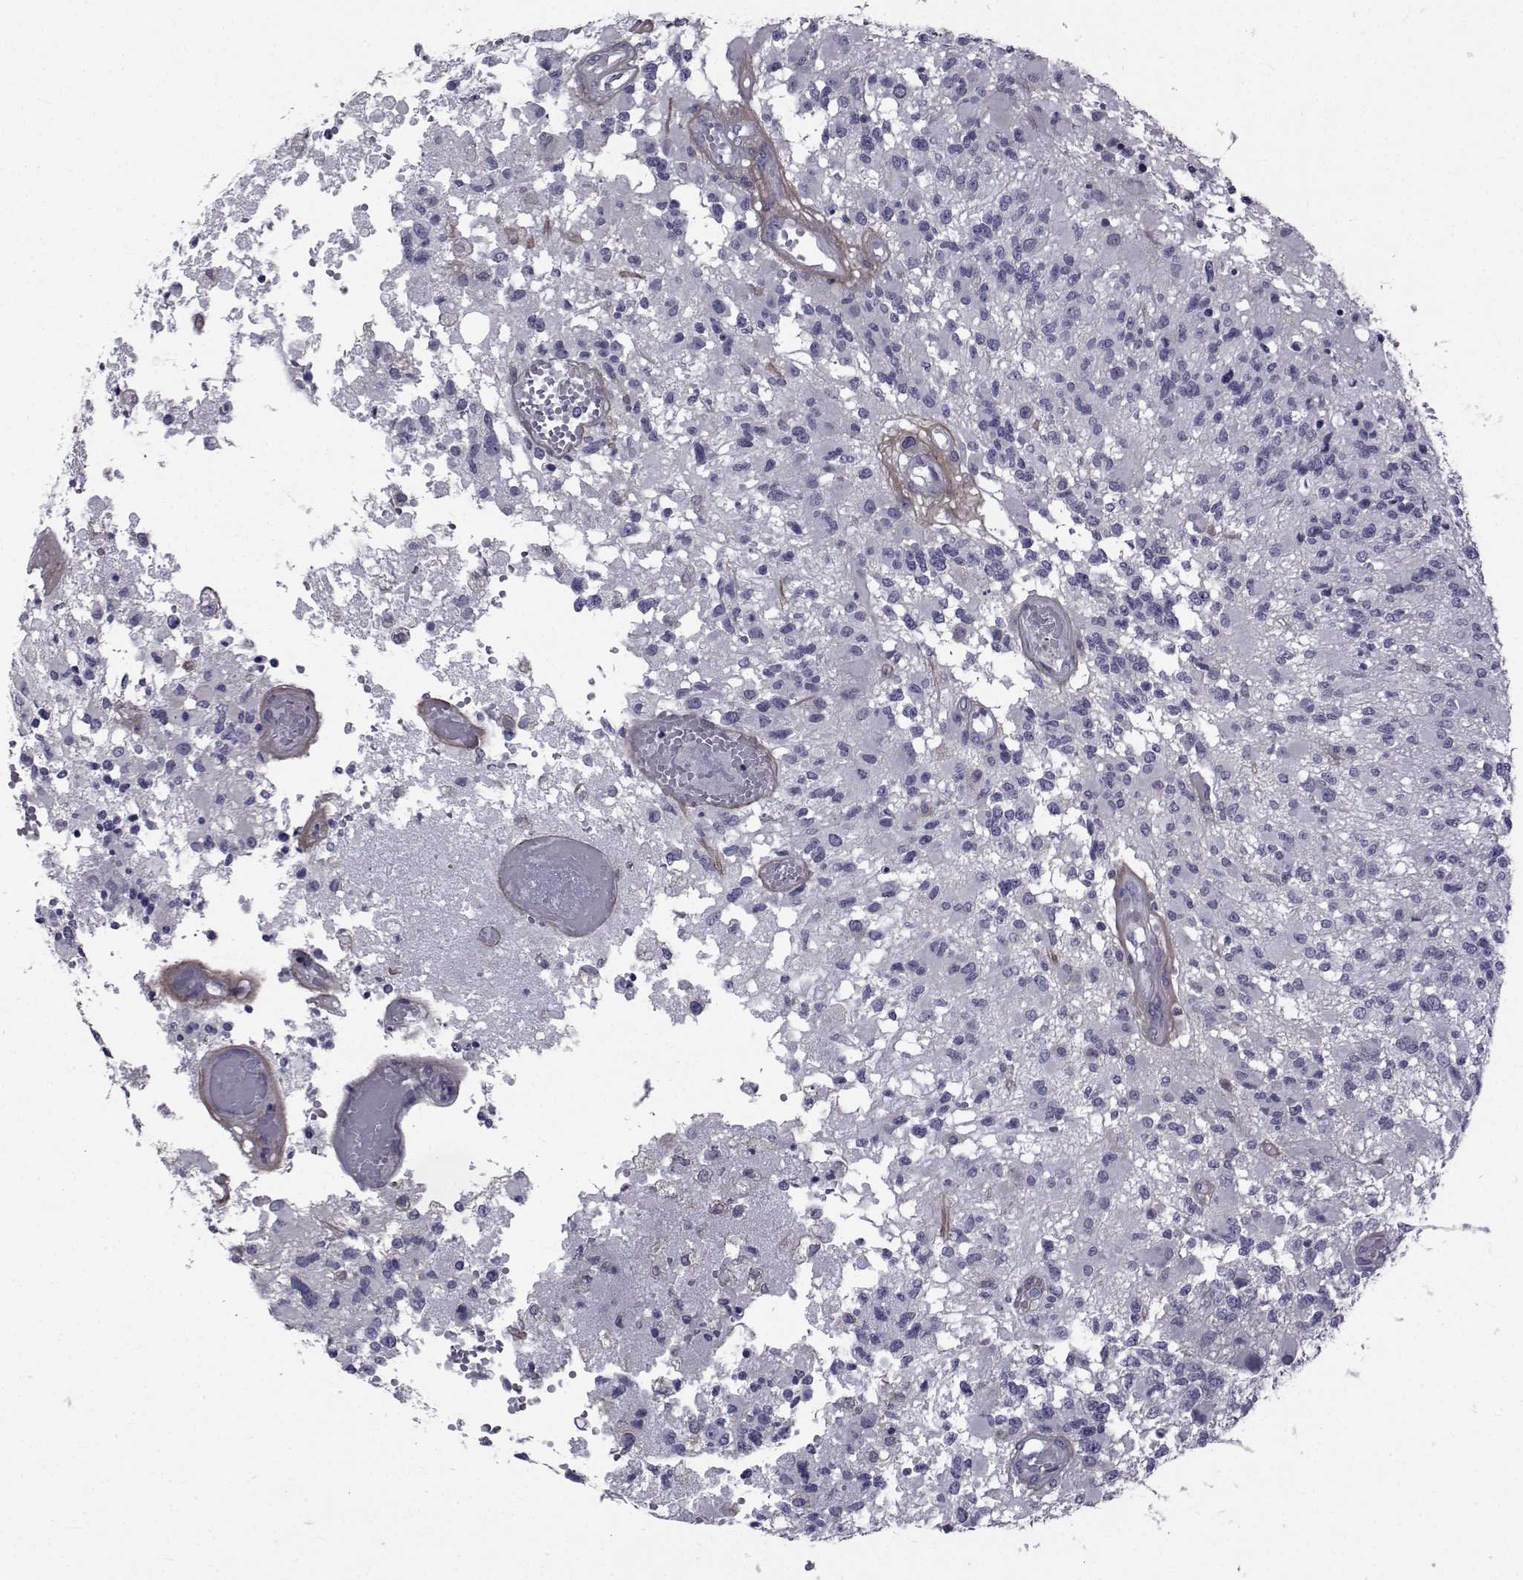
{"staining": {"intensity": "negative", "quantity": "none", "location": "none"}, "tissue": "glioma", "cell_type": "Tumor cells", "image_type": "cancer", "snomed": [{"axis": "morphology", "description": "Glioma, malignant, High grade"}, {"axis": "topography", "description": "Brain"}], "caption": "Immunohistochemistry (IHC) histopathology image of neoplastic tissue: glioma stained with DAB (3,3'-diaminobenzidine) shows no significant protein staining in tumor cells.", "gene": "SLC30A10", "patient": {"sex": "female", "age": 63}}